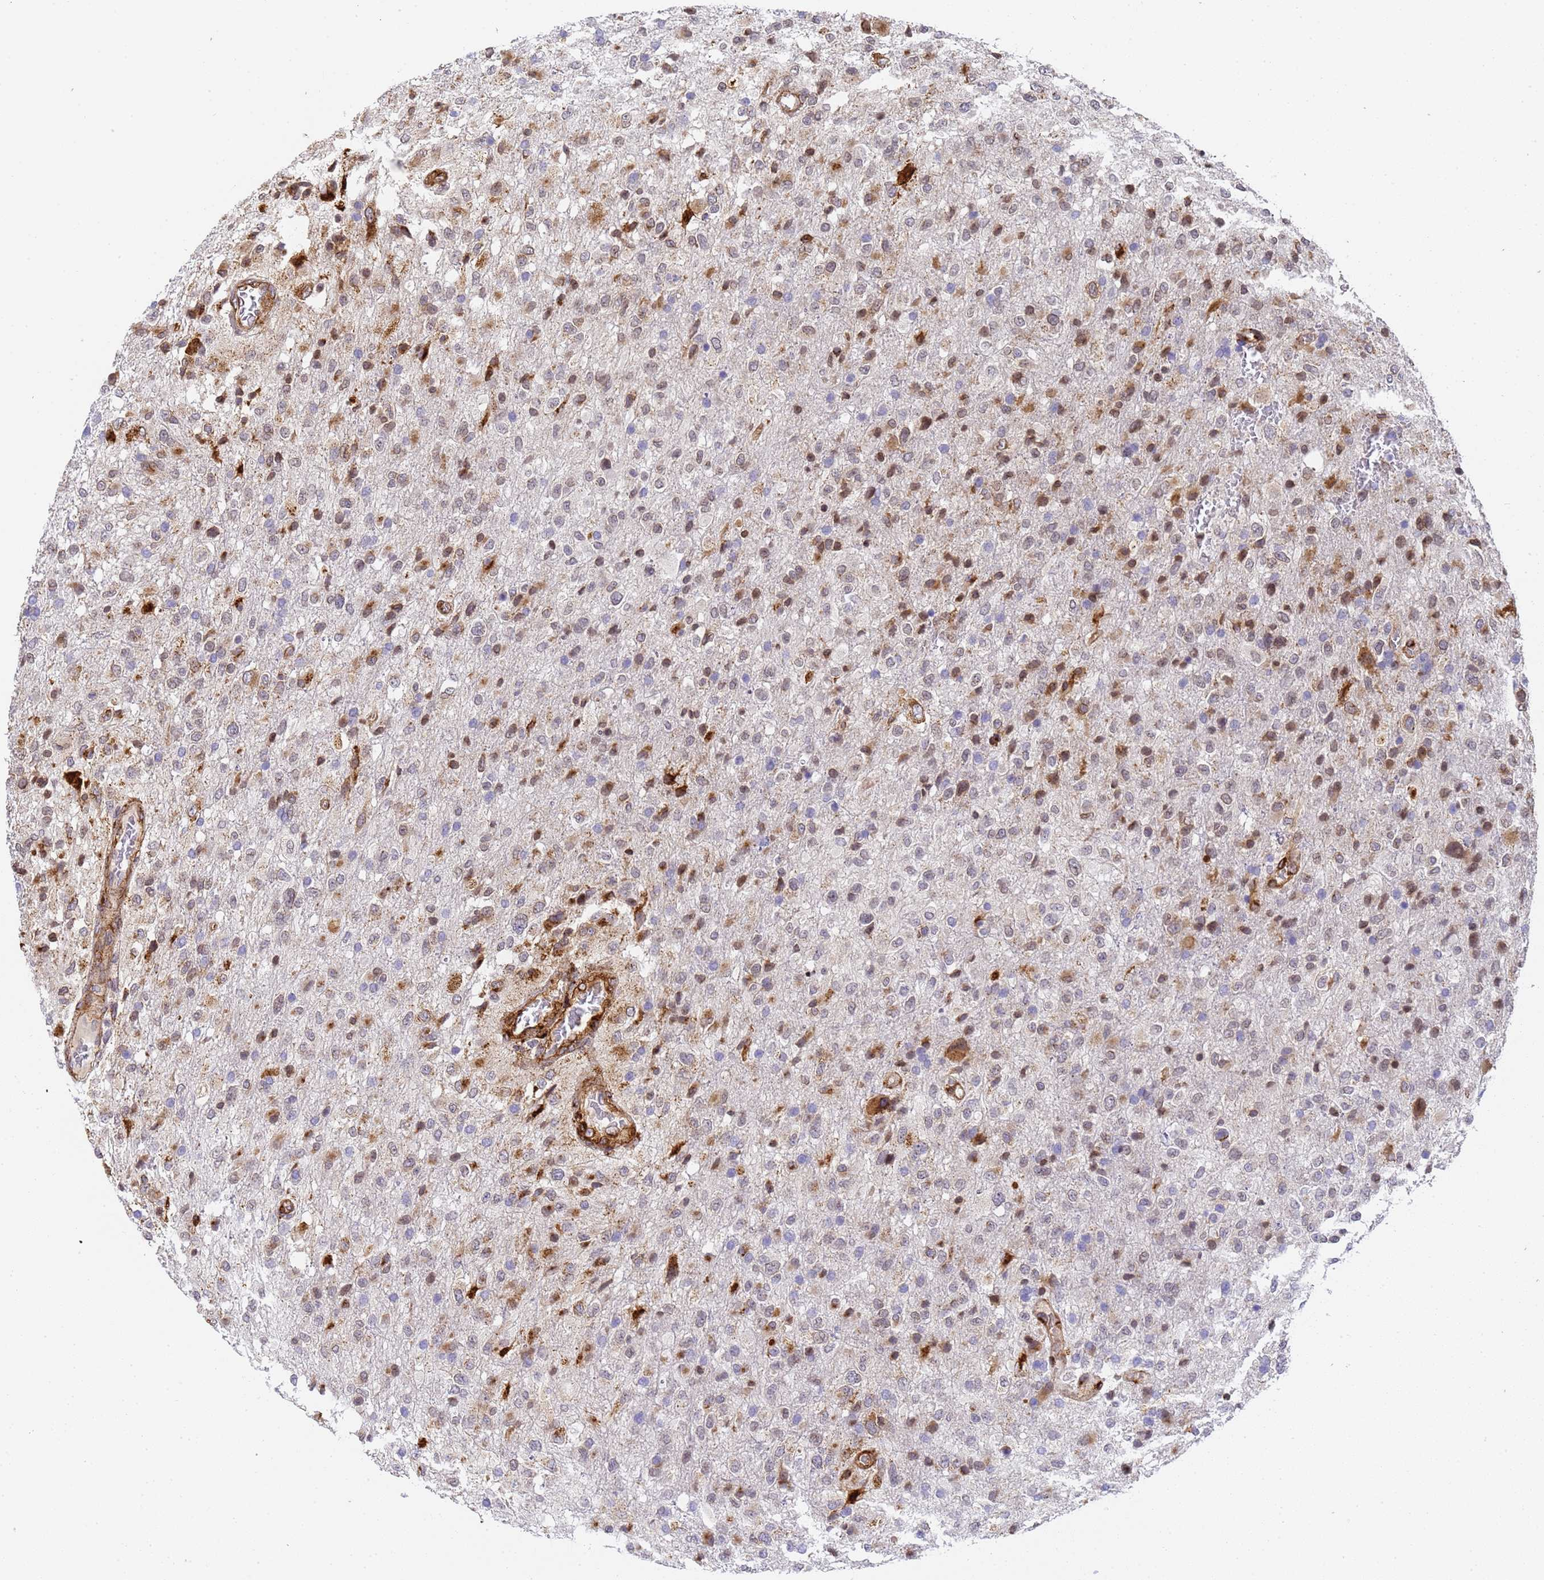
{"staining": {"intensity": "strong", "quantity": "<25%", "location": "cytoplasmic/membranous,nuclear"}, "tissue": "glioma", "cell_type": "Tumor cells", "image_type": "cancer", "snomed": [{"axis": "morphology", "description": "Glioma, malignant, High grade"}, {"axis": "topography", "description": "Brain"}], "caption": "High-magnification brightfield microscopy of high-grade glioma (malignant) stained with DAB (brown) and counterstained with hematoxylin (blue). tumor cells exhibit strong cytoplasmic/membranous and nuclear expression is identified in approximately<25% of cells.", "gene": "IGFBP7", "patient": {"sex": "female", "age": 74}}